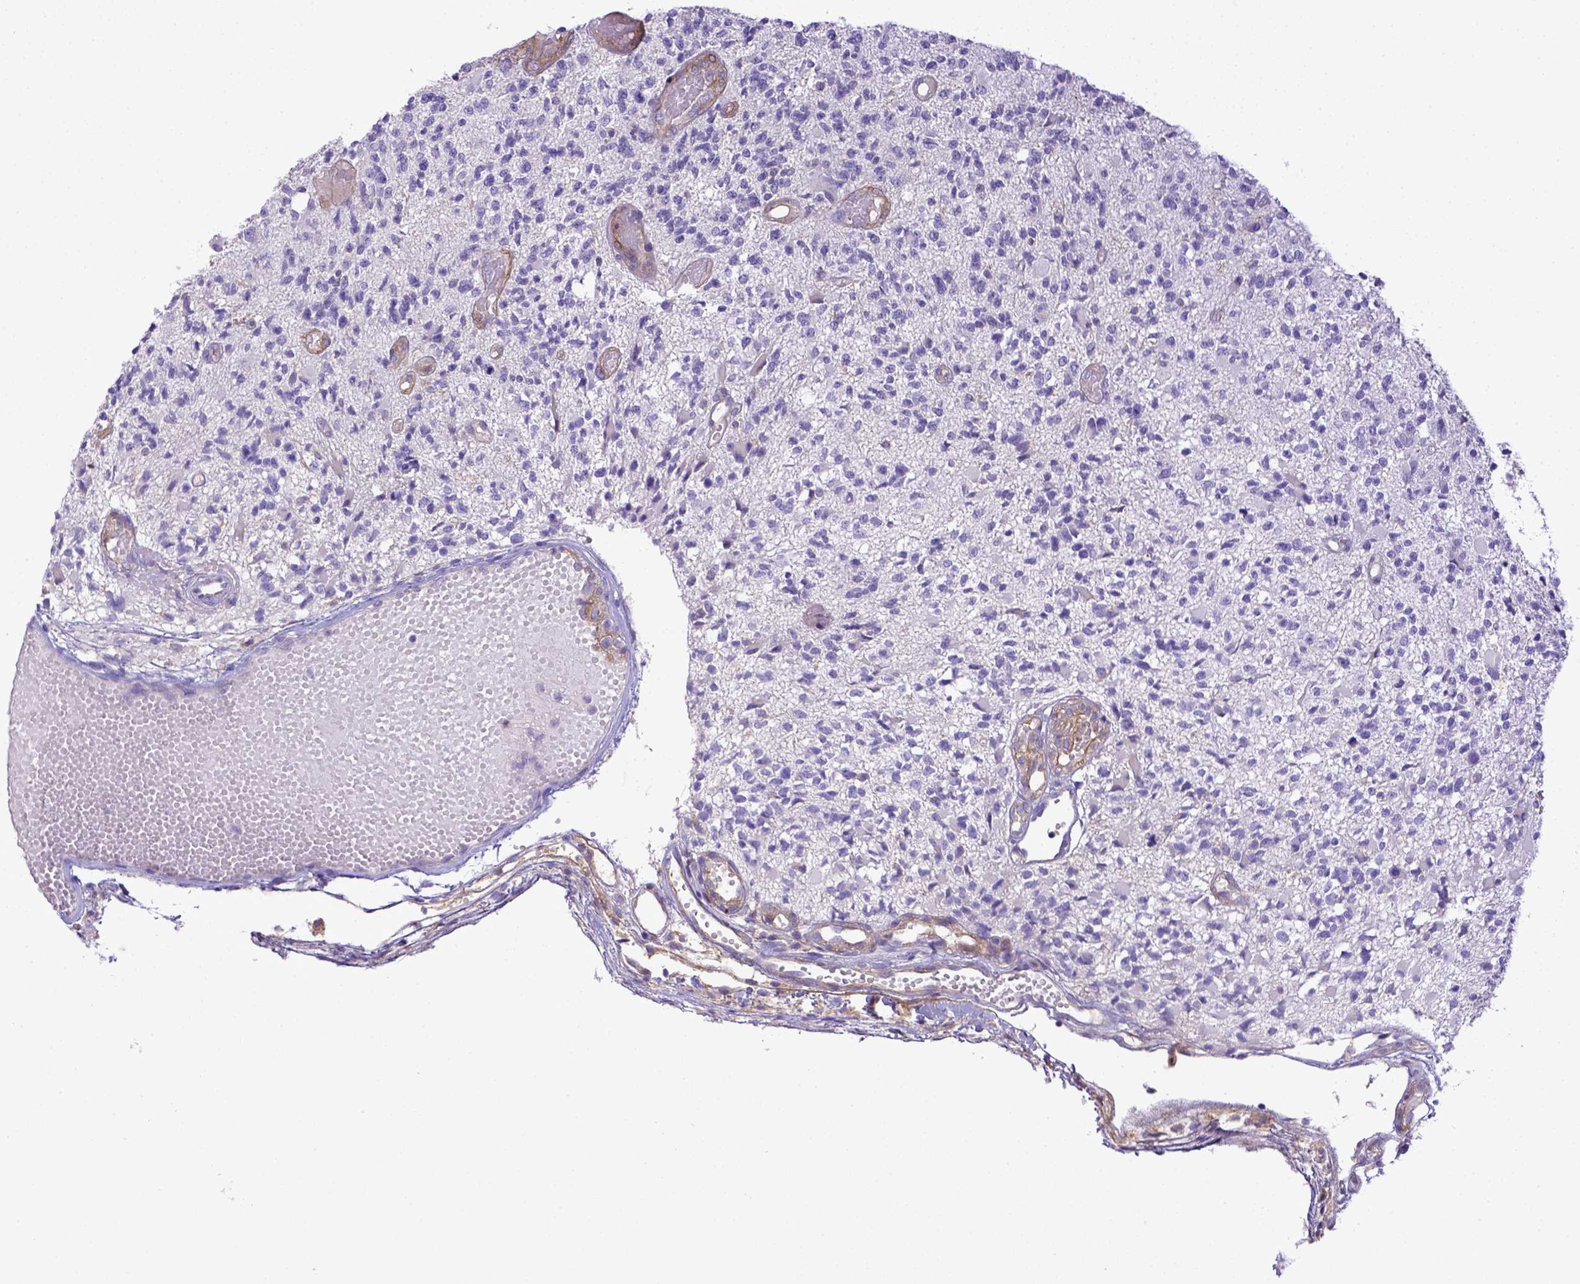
{"staining": {"intensity": "negative", "quantity": "none", "location": "none"}, "tissue": "glioma", "cell_type": "Tumor cells", "image_type": "cancer", "snomed": [{"axis": "morphology", "description": "Glioma, malignant, High grade"}, {"axis": "topography", "description": "Brain"}], "caption": "A histopathology image of human malignant glioma (high-grade) is negative for staining in tumor cells.", "gene": "CD40", "patient": {"sex": "female", "age": 63}}